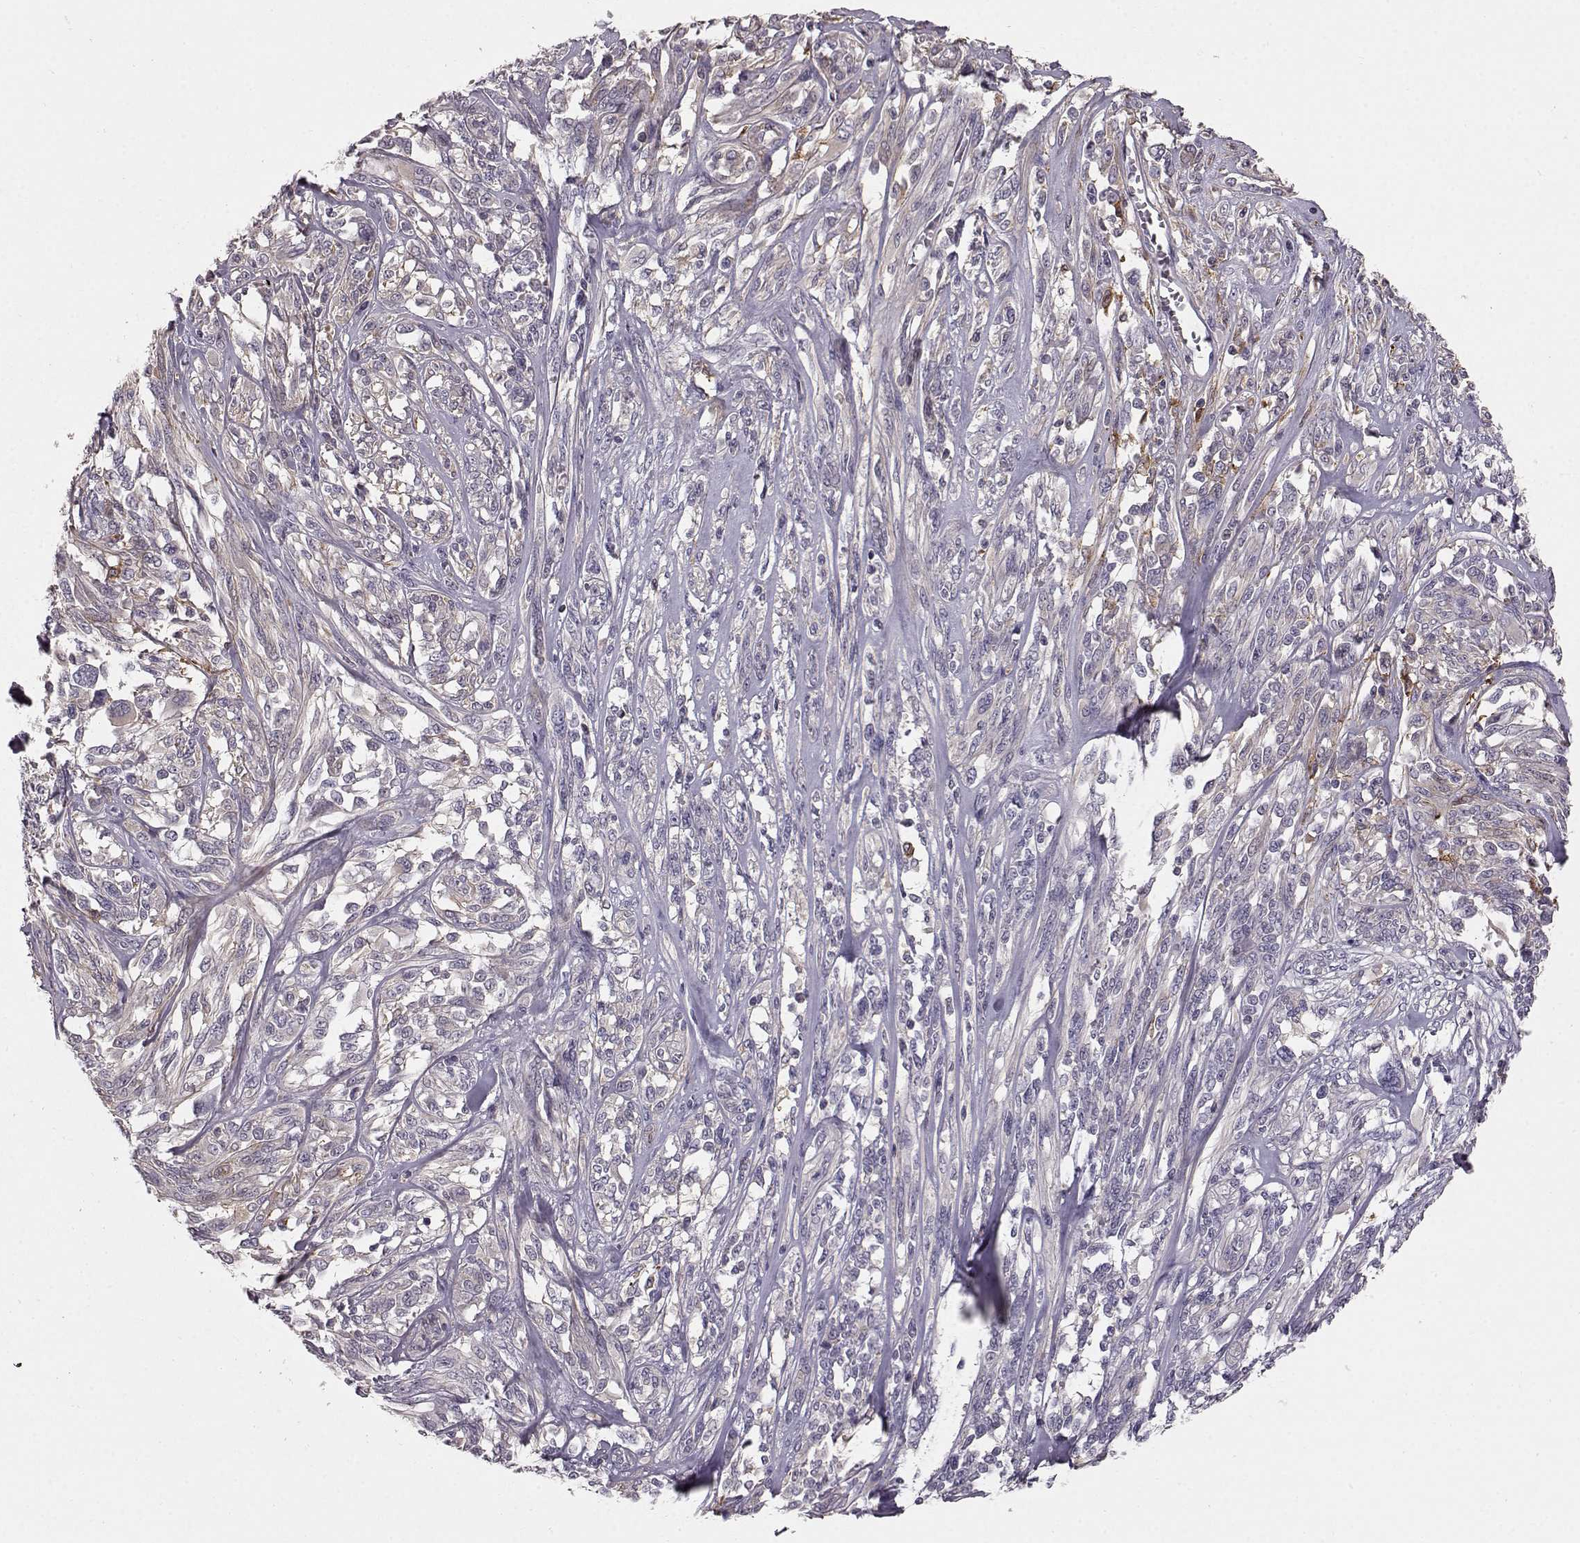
{"staining": {"intensity": "weak", "quantity": "<25%", "location": "cytoplasmic/membranous"}, "tissue": "melanoma", "cell_type": "Tumor cells", "image_type": "cancer", "snomed": [{"axis": "morphology", "description": "Malignant melanoma, NOS"}, {"axis": "topography", "description": "Skin"}], "caption": "IHC photomicrograph of neoplastic tissue: melanoma stained with DAB (3,3'-diaminobenzidine) reveals no significant protein positivity in tumor cells. Brightfield microscopy of immunohistochemistry stained with DAB (3,3'-diaminobenzidine) (brown) and hematoxylin (blue), captured at high magnification.", "gene": "CCNF", "patient": {"sex": "female", "age": 91}}